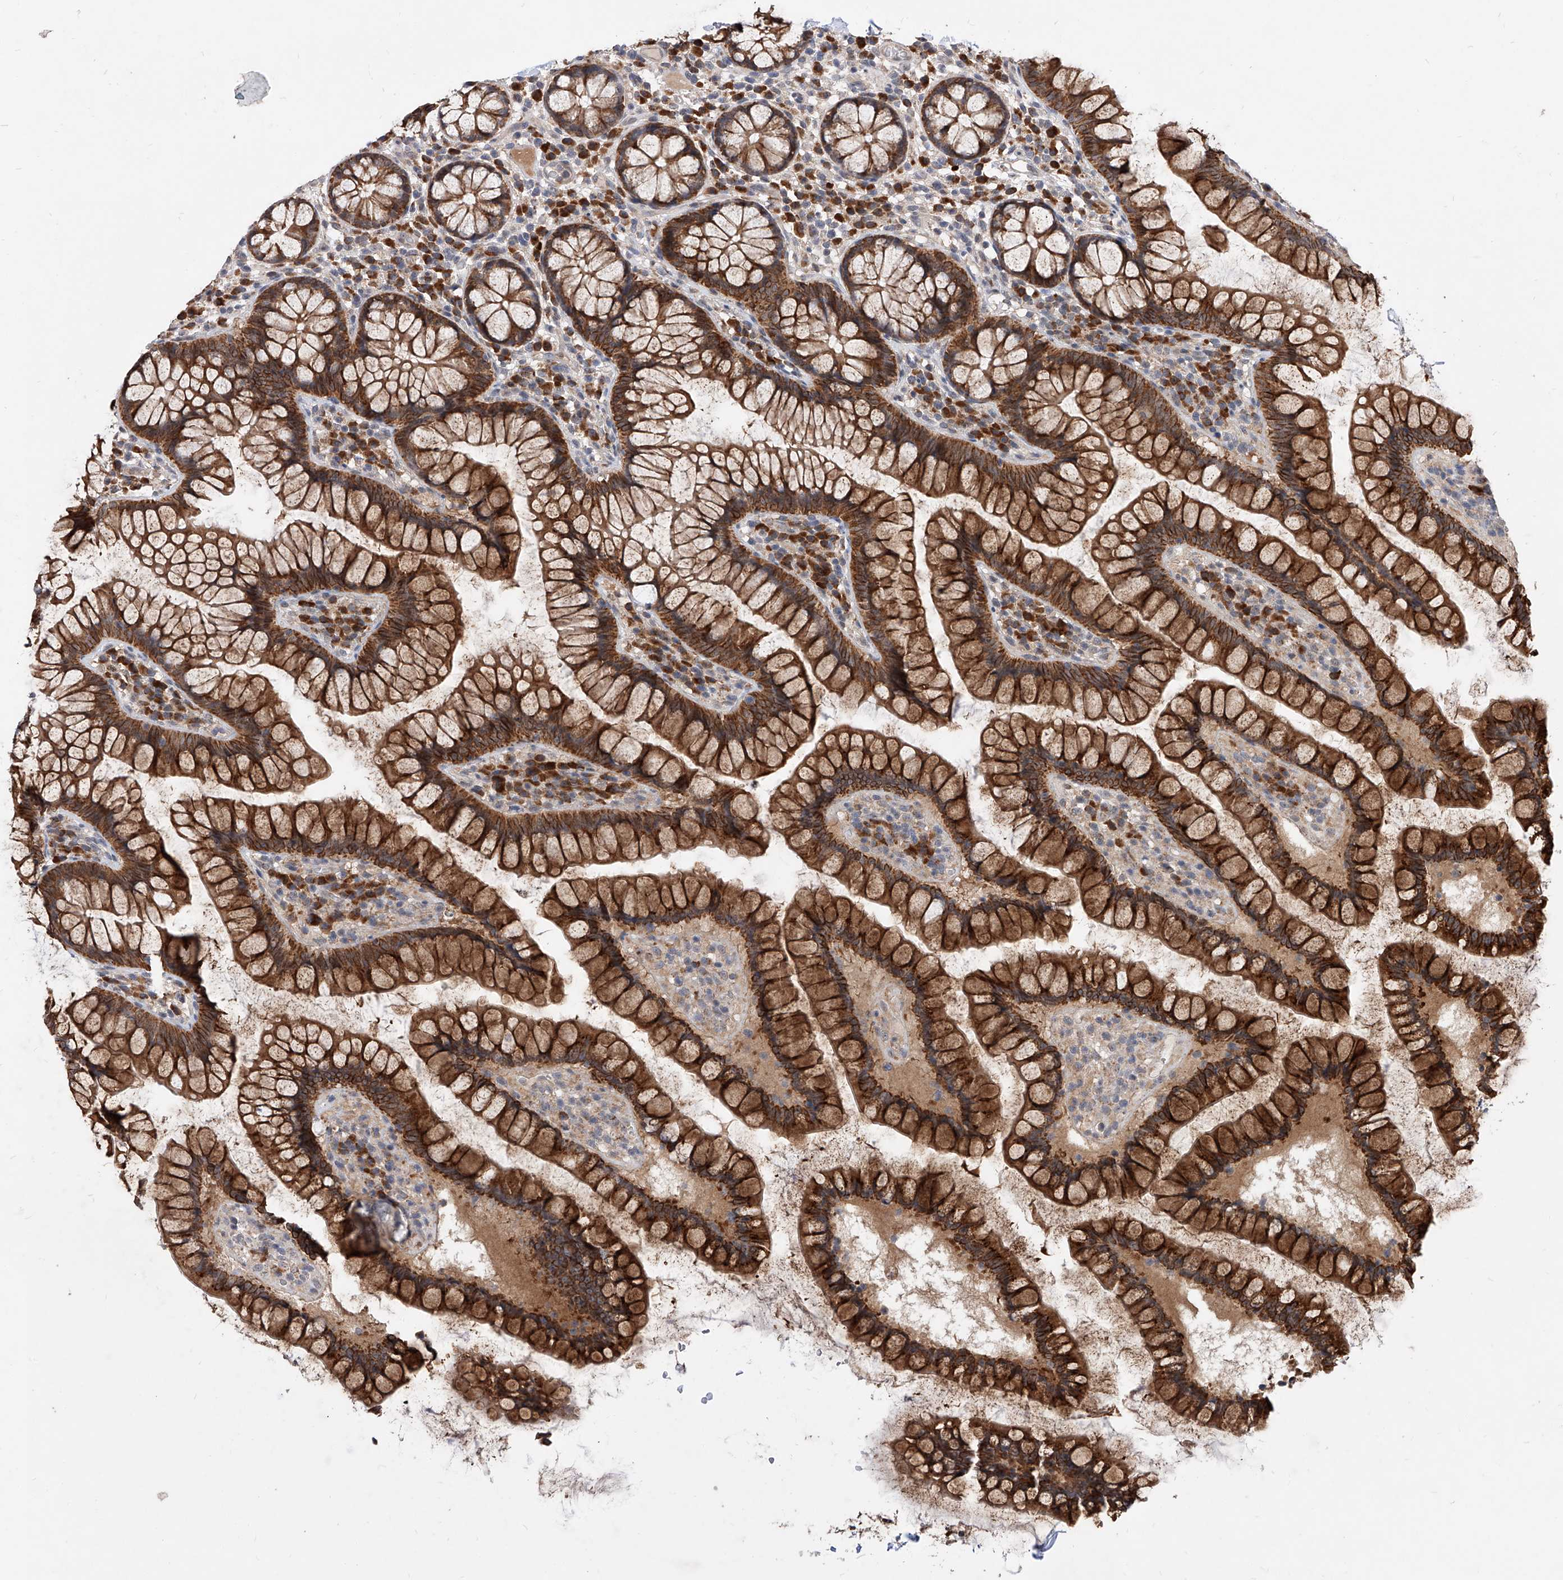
{"staining": {"intensity": "weak", "quantity": ">75%", "location": "cytoplasmic/membranous"}, "tissue": "colon", "cell_type": "Endothelial cells", "image_type": "normal", "snomed": [{"axis": "morphology", "description": "Normal tissue, NOS"}, {"axis": "topography", "description": "Colon"}], "caption": "This is a photomicrograph of immunohistochemistry staining of benign colon, which shows weak staining in the cytoplasmic/membranous of endothelial cells.", "gene": "MFSD4B", "patient": {"sex": "female", "age": 79}}